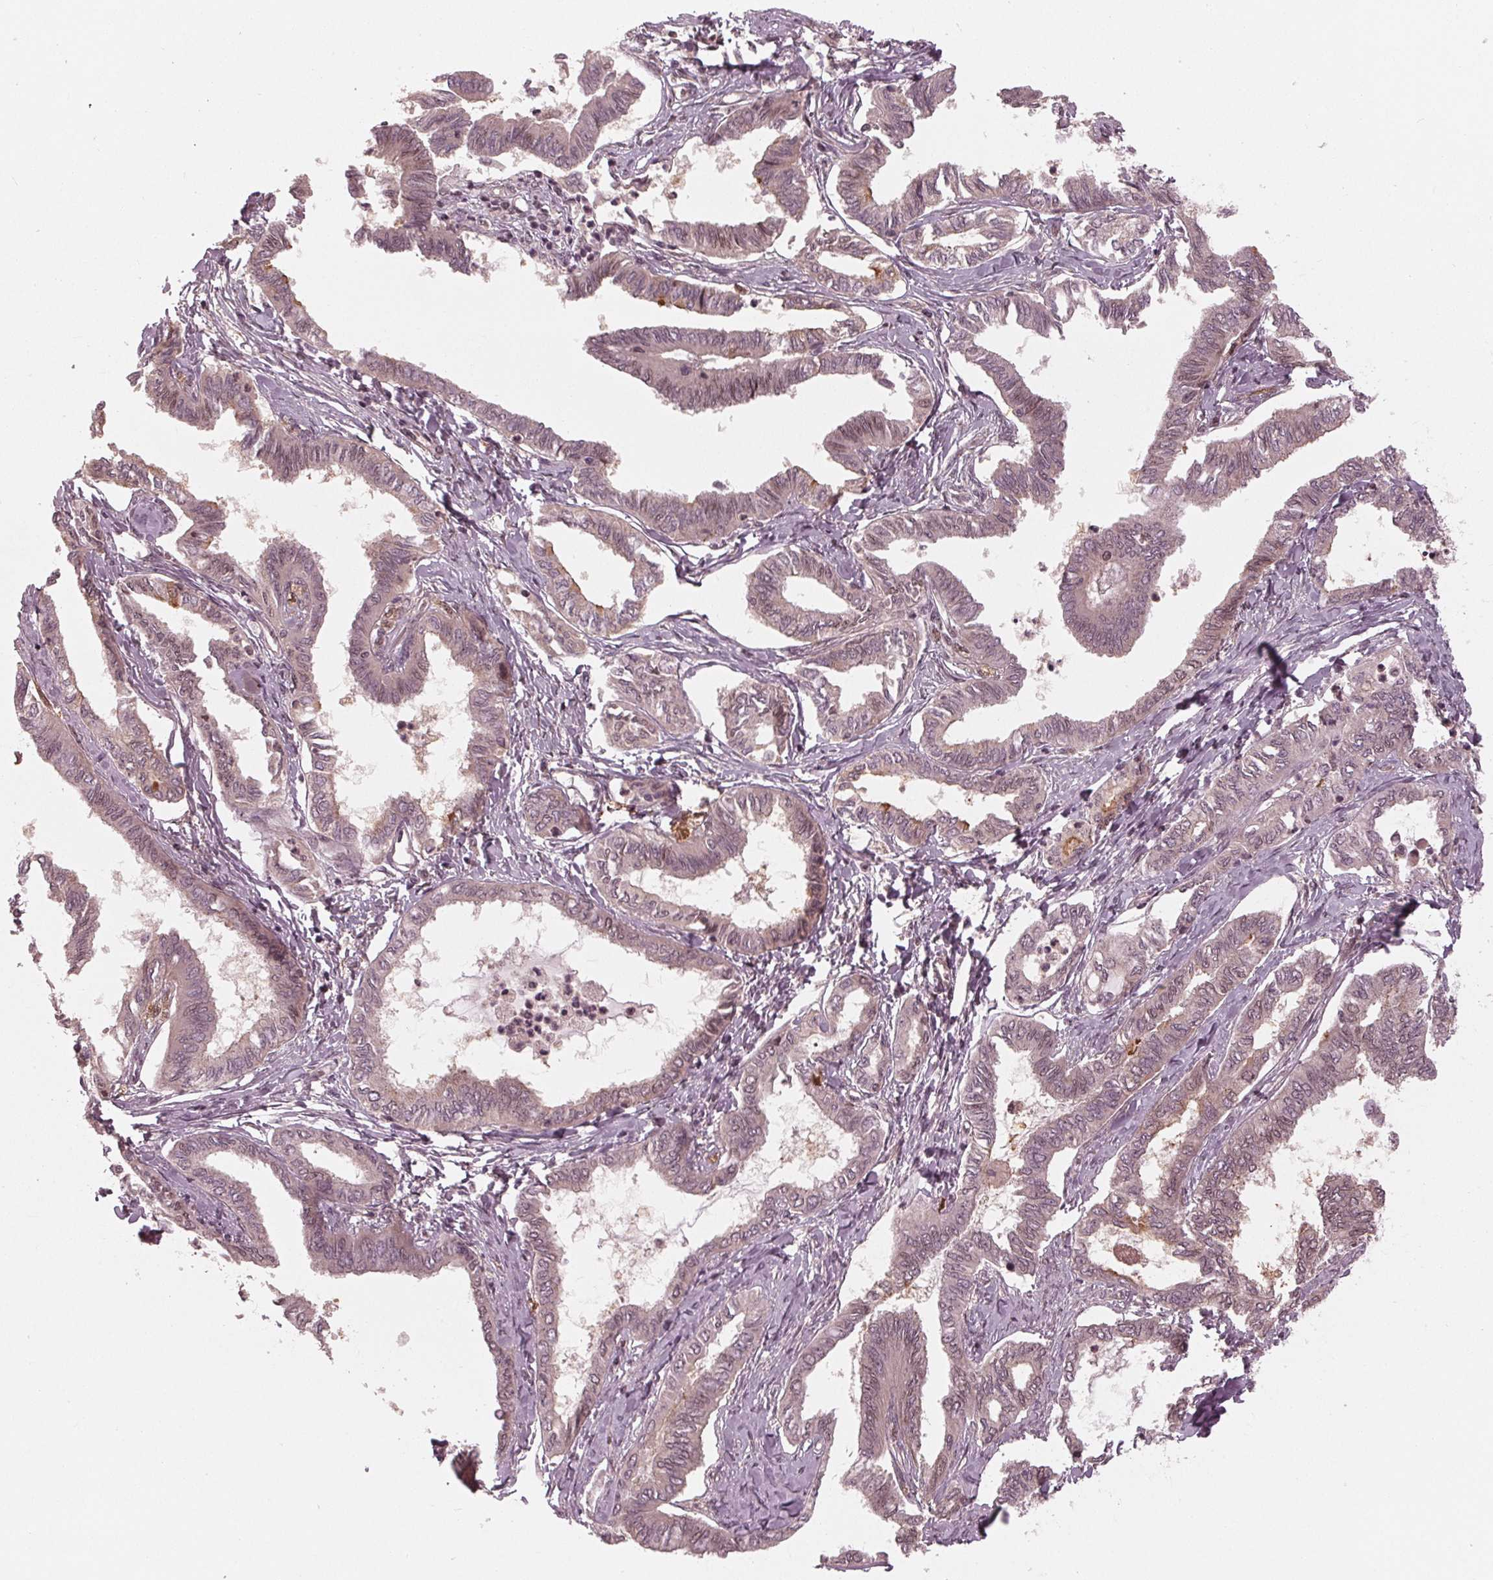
{"staining": {"intensity": "weak", "quantity": "<25%", "location": "nuclear"}, "tissue": "ovarian cancer", "cell_type": "Tumor cells", "image_type": "cancer", "snomed": [{"axis": "morphology", "description": "Carcinoma, endometroid"}, {"axis": "topography", "description": "Ovary"}], "caption": "This is an immunohistochemistry histopathology image of human ovarian endometroid carcinoma. There is no expression in tumor cells.", "gene": "ZNF471", "patient": {"sex": "female", "age": 70}}